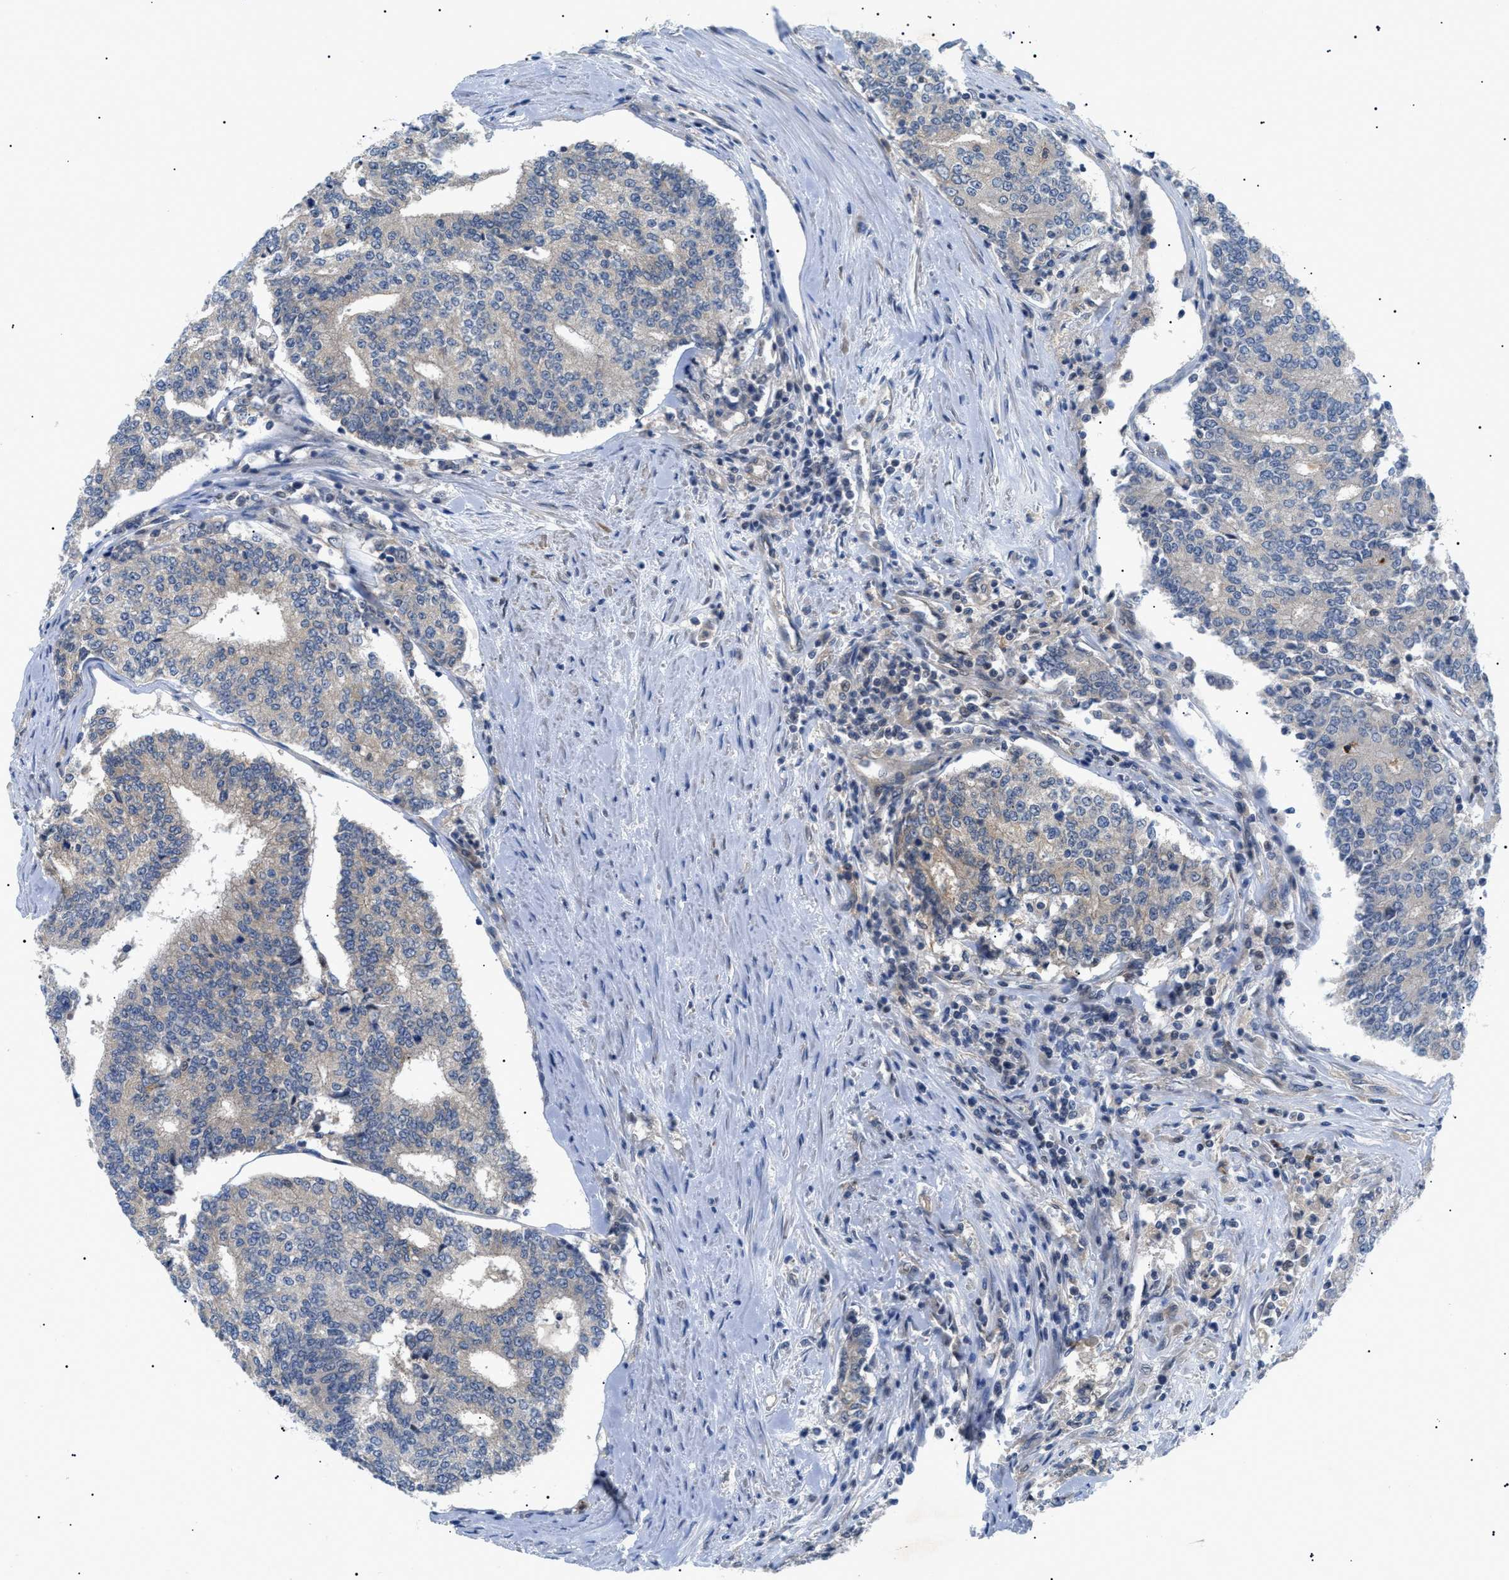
{"staining": {"intensity": "negative", "quantity": "none", "location": "none"}, "tissue": "prostate cancer", "cell_type": "Tumor cells", "image_type": "cancer", "snomed": [{"axis": "morphology", "description": "Normal tissue, NOS"}, {"axis": "morphology", "description": "Adenocarcinoma, High grade"}, {"axis": "topography", "description": "Prostate"}, {"axis": "topography", "description": "Seminal veicle"}], "caption": "Prostate cancer was stained to show a protein in brown. There is no significant staining in tumor cells.", "gene": "RIPK1", "patient": {"sex": "male", "age": 55}}